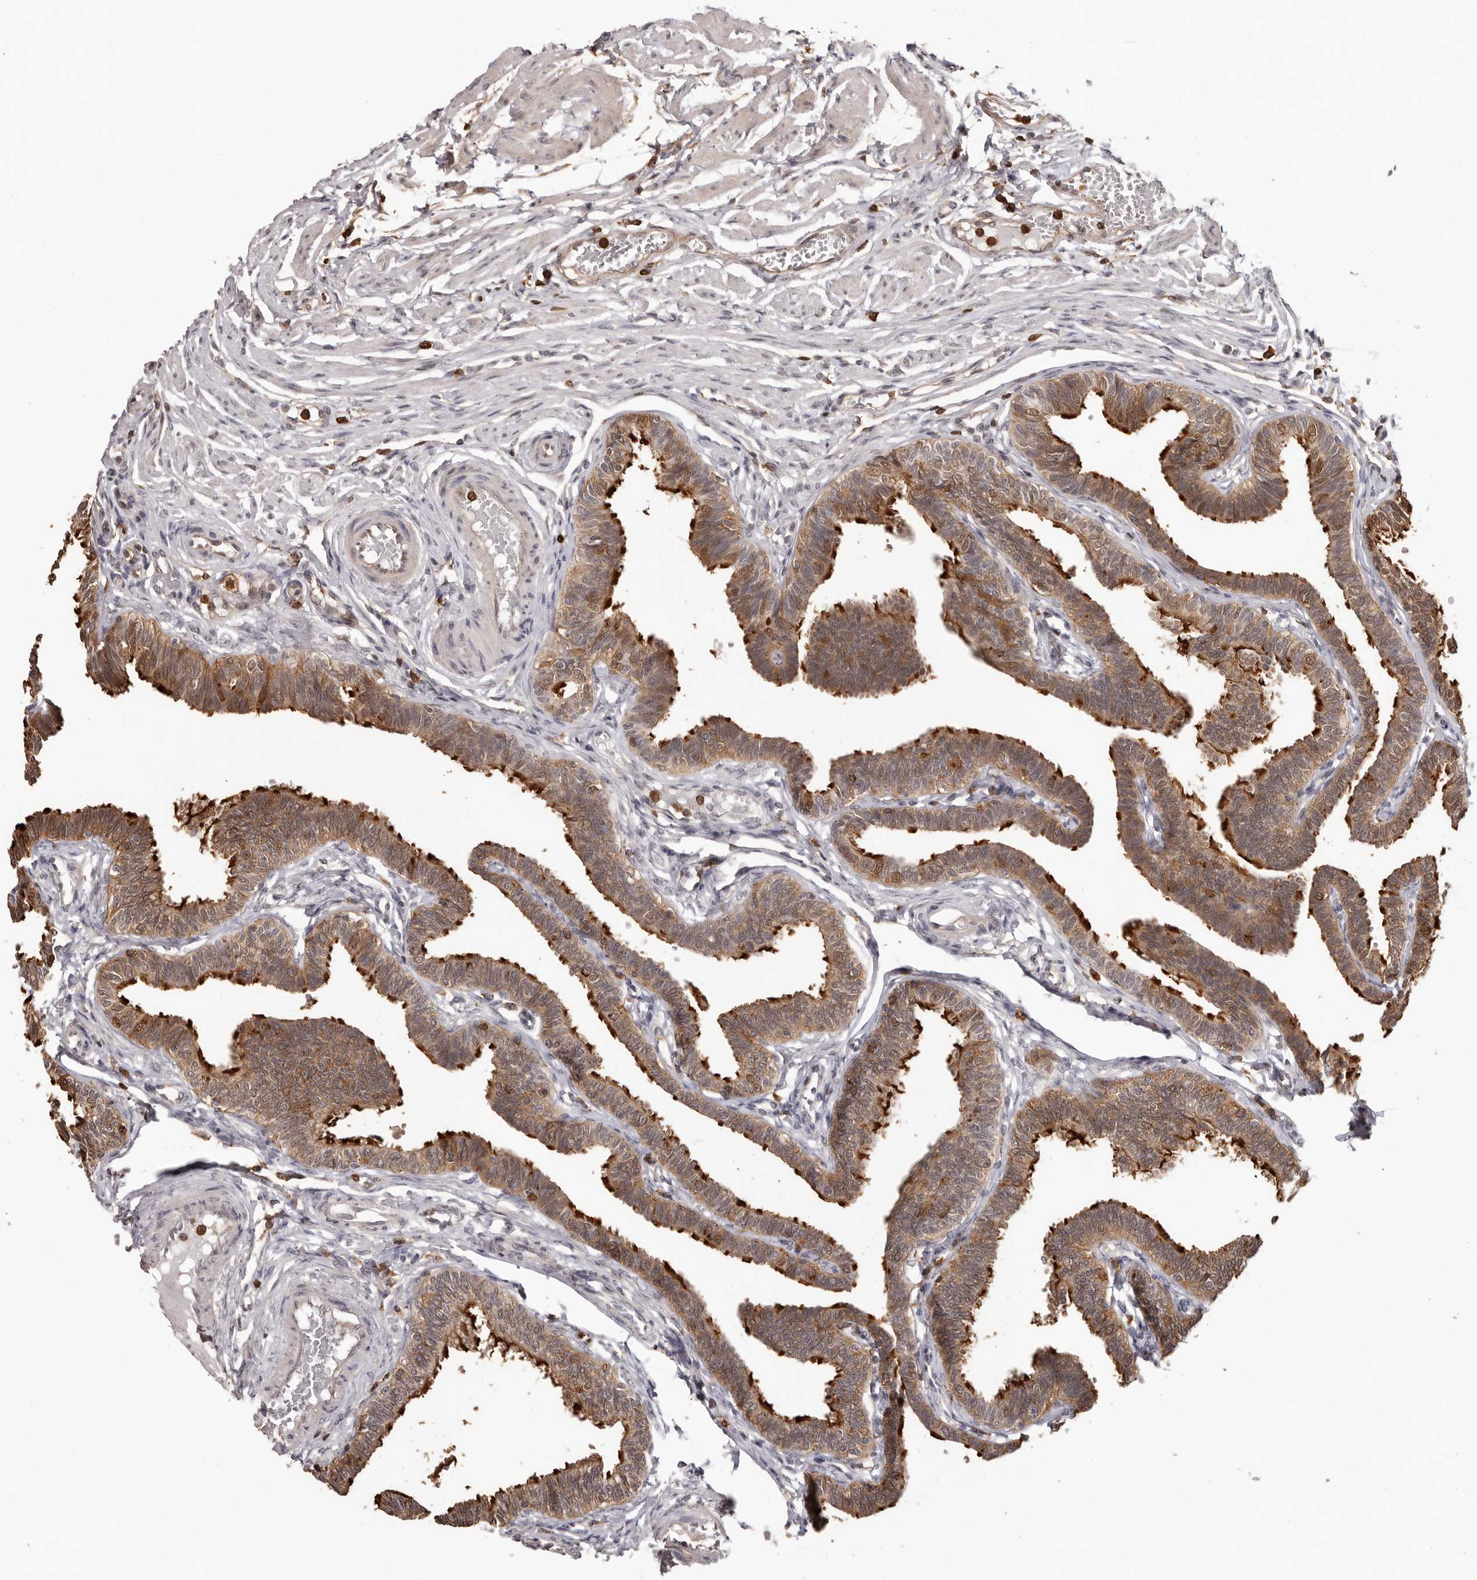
{"staining": {"intensity": "moderate", "quantity": ">75%", "location": "cytoplasmic/membranous"}, "tissue": "fallopian tube", "cell_type": "Glandular cells", "image_type": "normal", "snomed": [{"axis": "morphology", "description": "Normal tissue, NOS"}, {"axis": "topography", "description": "Fallopian tube"}, {"axis": "topography", "description": "Ovary"}], "caption": "A photomicrograph of fallopian tube stained for a protein displays moderate cytoplasmic/membranous brown staining in glandular cells. Ihc stains the protein of interest in brown and the nuclei are stained blue.", "gene": "PRR12", "patient": {"sex": "female", "age": 23}}